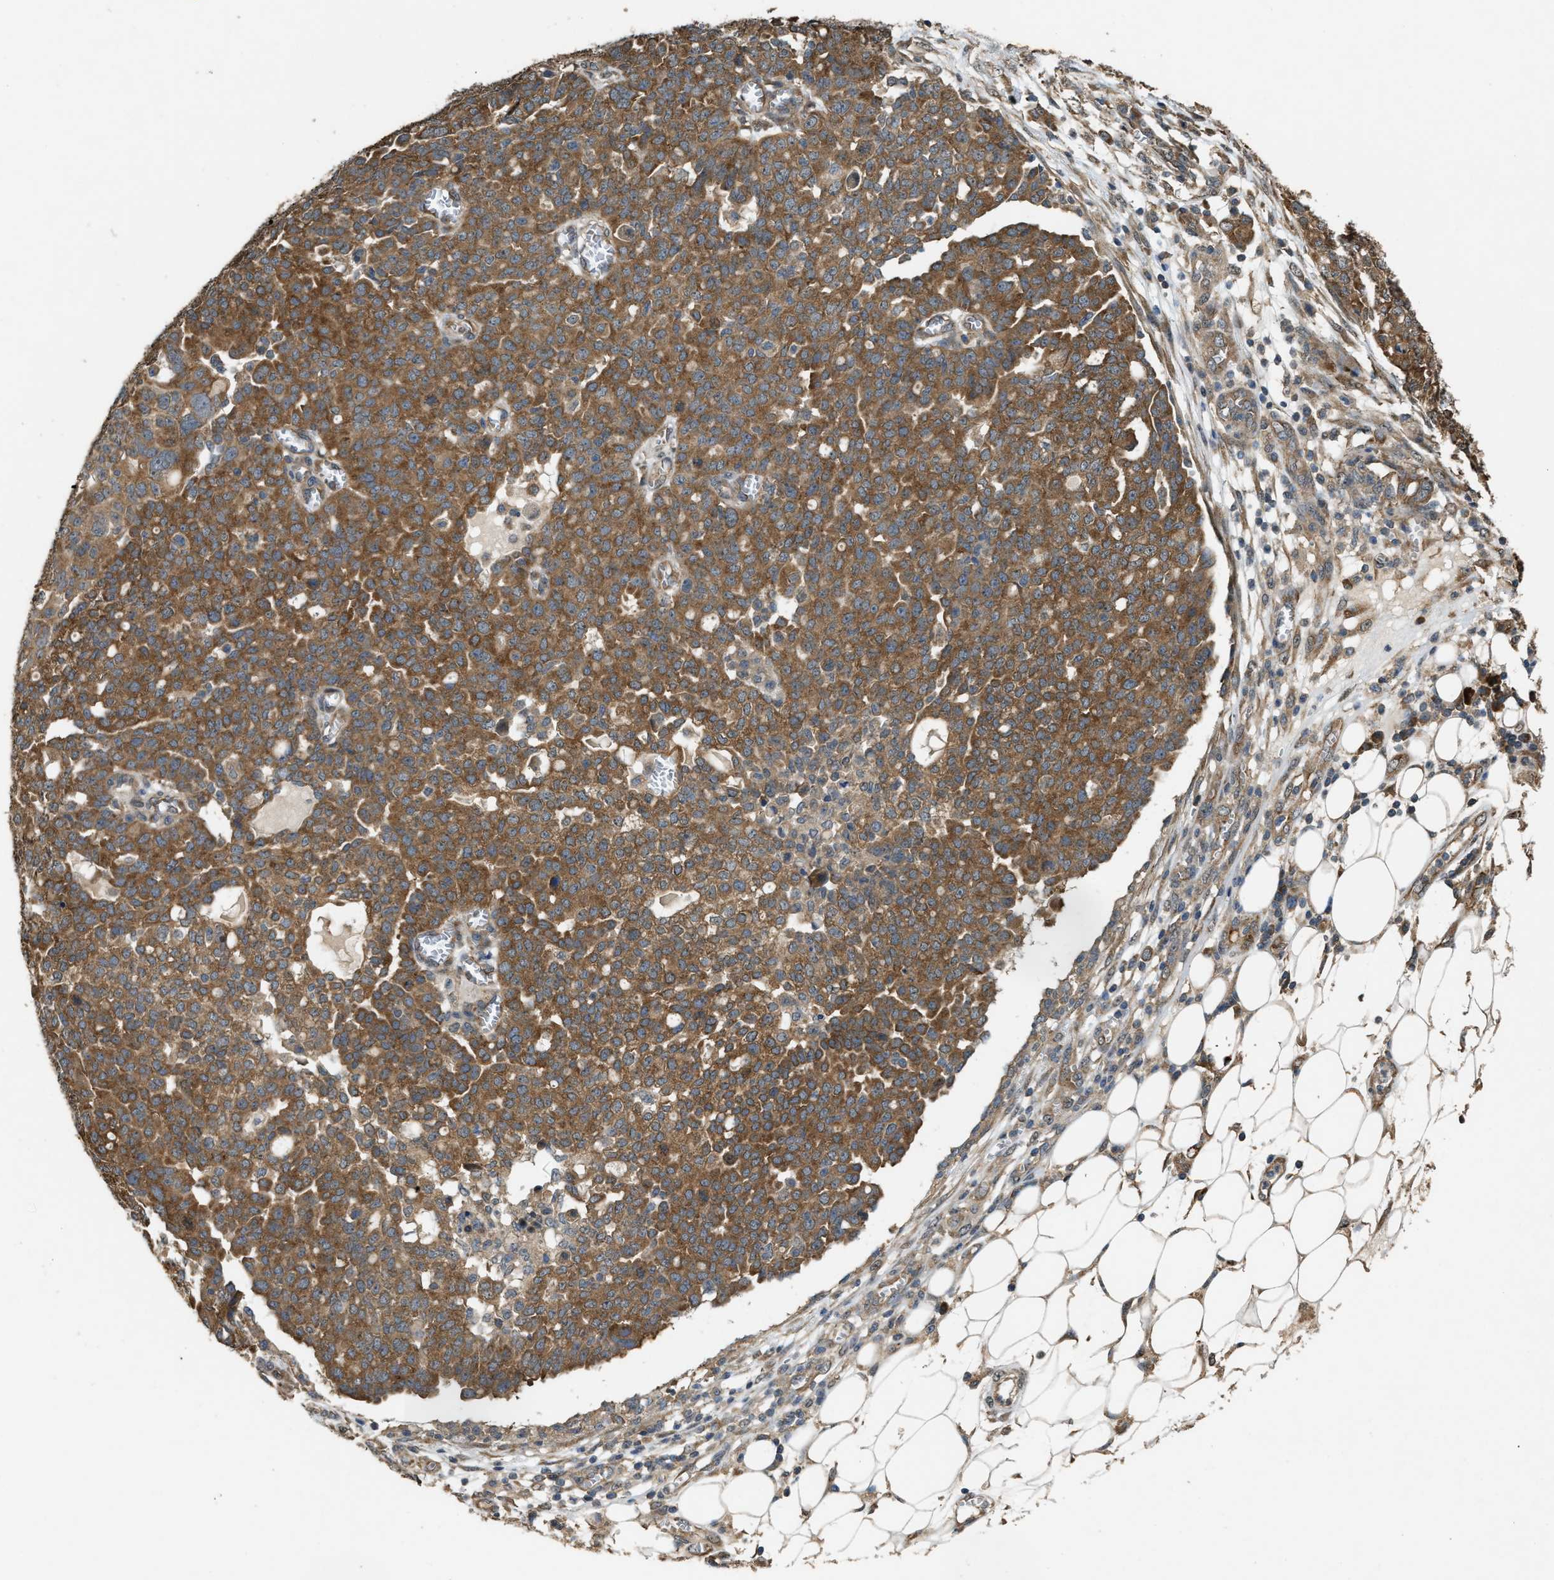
{"staining": {"intensity": "moderate", "quantity": ">75%", "location": "cytoplasmic/membranous"}, "tissue": "ovarian cancer", "cell_type": "Tumor cells", "image_type": "cancer", "snomed": [{"axis": "morphology", "description": "Cystadenocarcinoma, serous, NOS"}, {"axis": "topography", "description": "Soft tissue"}, {"axis": "topography", "description": "Ovary"}], "caption": "A micrograph of human ovarian cancer (serous cystadenocarcinoma) stained for a protein reveals moderate cytoplasmic/membranous brown staining in tumor cells.", "gene": "ARHGEF5", "patient": {"sex": "female", "age": 57}}